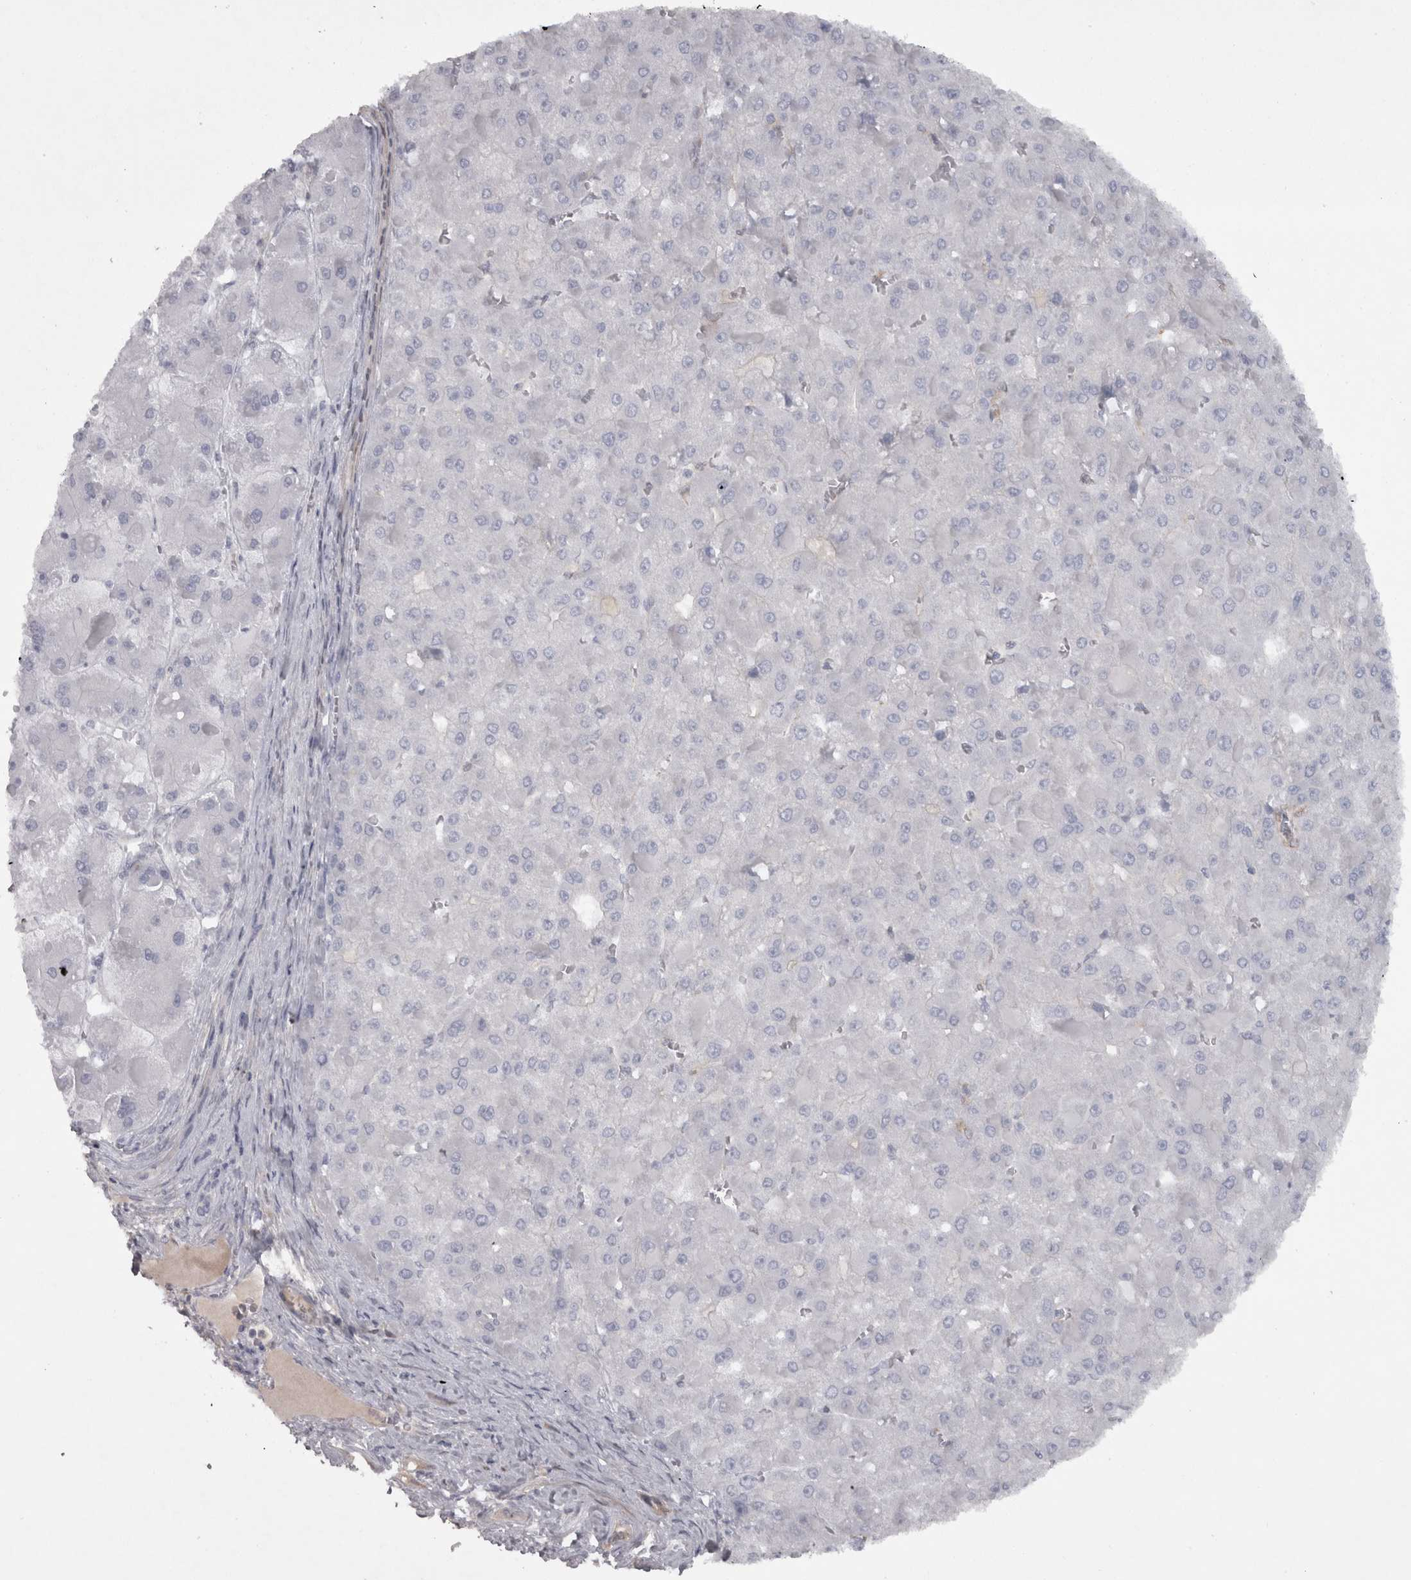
{"staining": {"intensity": "negative", "quantity": "none", "location": "none"}, "tissue": "liver cancer", "cell_type": "Tumor cells", "image_type": "cancer", "snomed": [{"axis": "morphology", "description": "Carcinoma, Hepatocellular, NOS"}, {"axis": "topography", "description": "Liver"}], "caption": "This is a histopathology image of immunohistochemistry staining of liver cancer, which shows no positivity in tumor cells.", "gene": "PPP1R12B", "patient": {"sex": "female", "age": 73}}